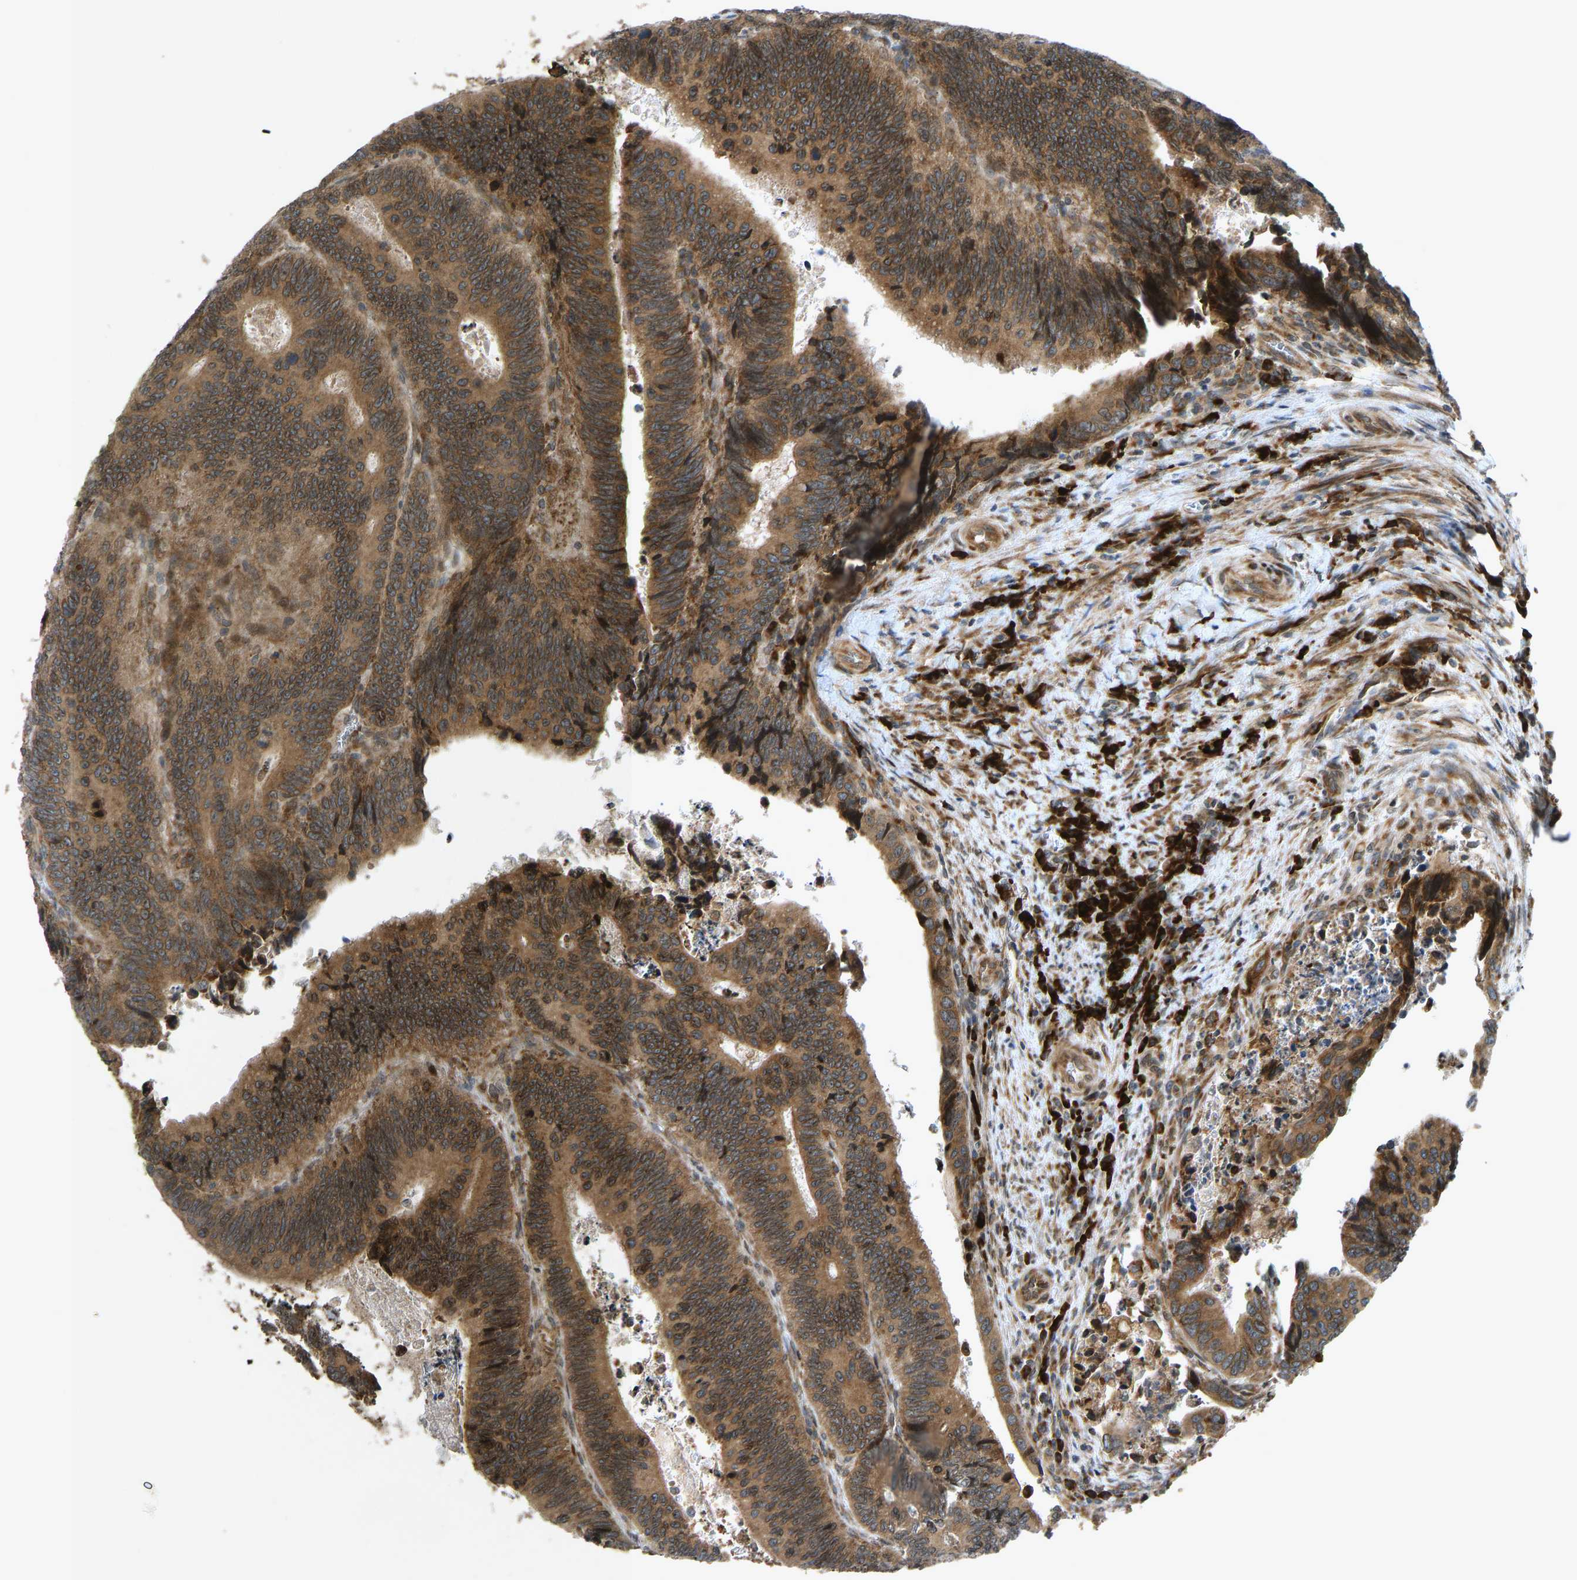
{"staining": {"intensity": "strong", "quantity": ">75%", "location": "cytoplasmic/membranous"}, "tissue": "colorectal cancer", "cell_type": "Tumor cells", "image_type": "cancer", "snomed": [{"axis": "morphology", "description": "Inflammation, NOS"}, {"axis": "morphology", "description": "Adenocarcinoma, NOS"}, {"axis": "topography", "description": "Colon"}], "caption": "Human adenocarcinoma (colorectal) stained with a brown dye reveals strong cytoplasmic/membranous positive positivity in about >75% of tumor cells.", "gene": "RPN2", "patient": {"sex": "male", "age": 72}}